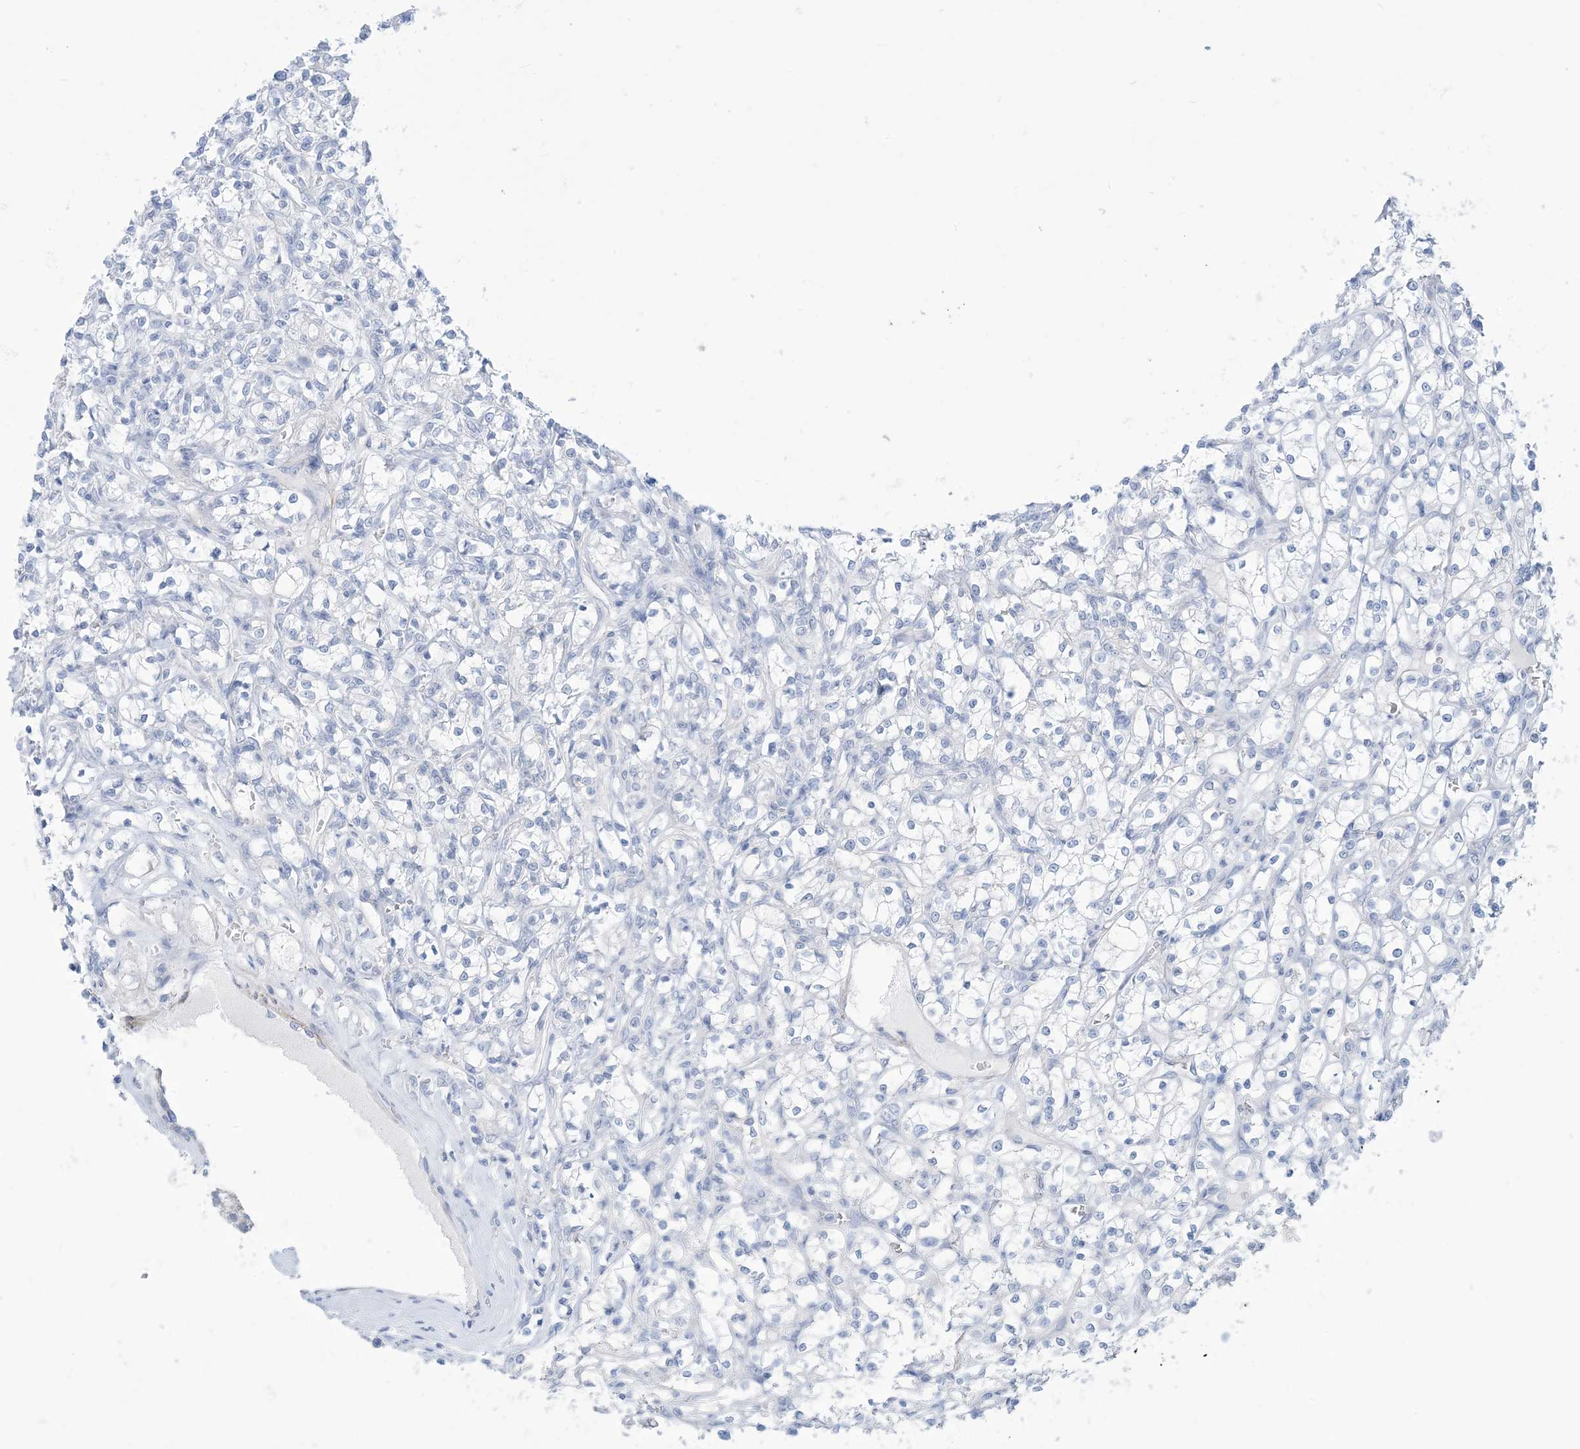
{"staining": {"intensity": "negative", "quantity": "none", "location": "none"}, "tissue": "renal cancer", "cell_type": "Tumor cells", "image_type": "cancer", "snomed": [{"axis": "morphology", "description": "Adenocarcinoma, NOS"}, {"axis": "topography", "description": "Kidney"}], "caption": "Protein analysis of renal cancer shows no significant positivity in tumor cells. (DAB immunohistochemistry (IHC) with hematoxylin counter stain).", "gene": "MARS2", "patient": {"sex": "female", "age": 69}}